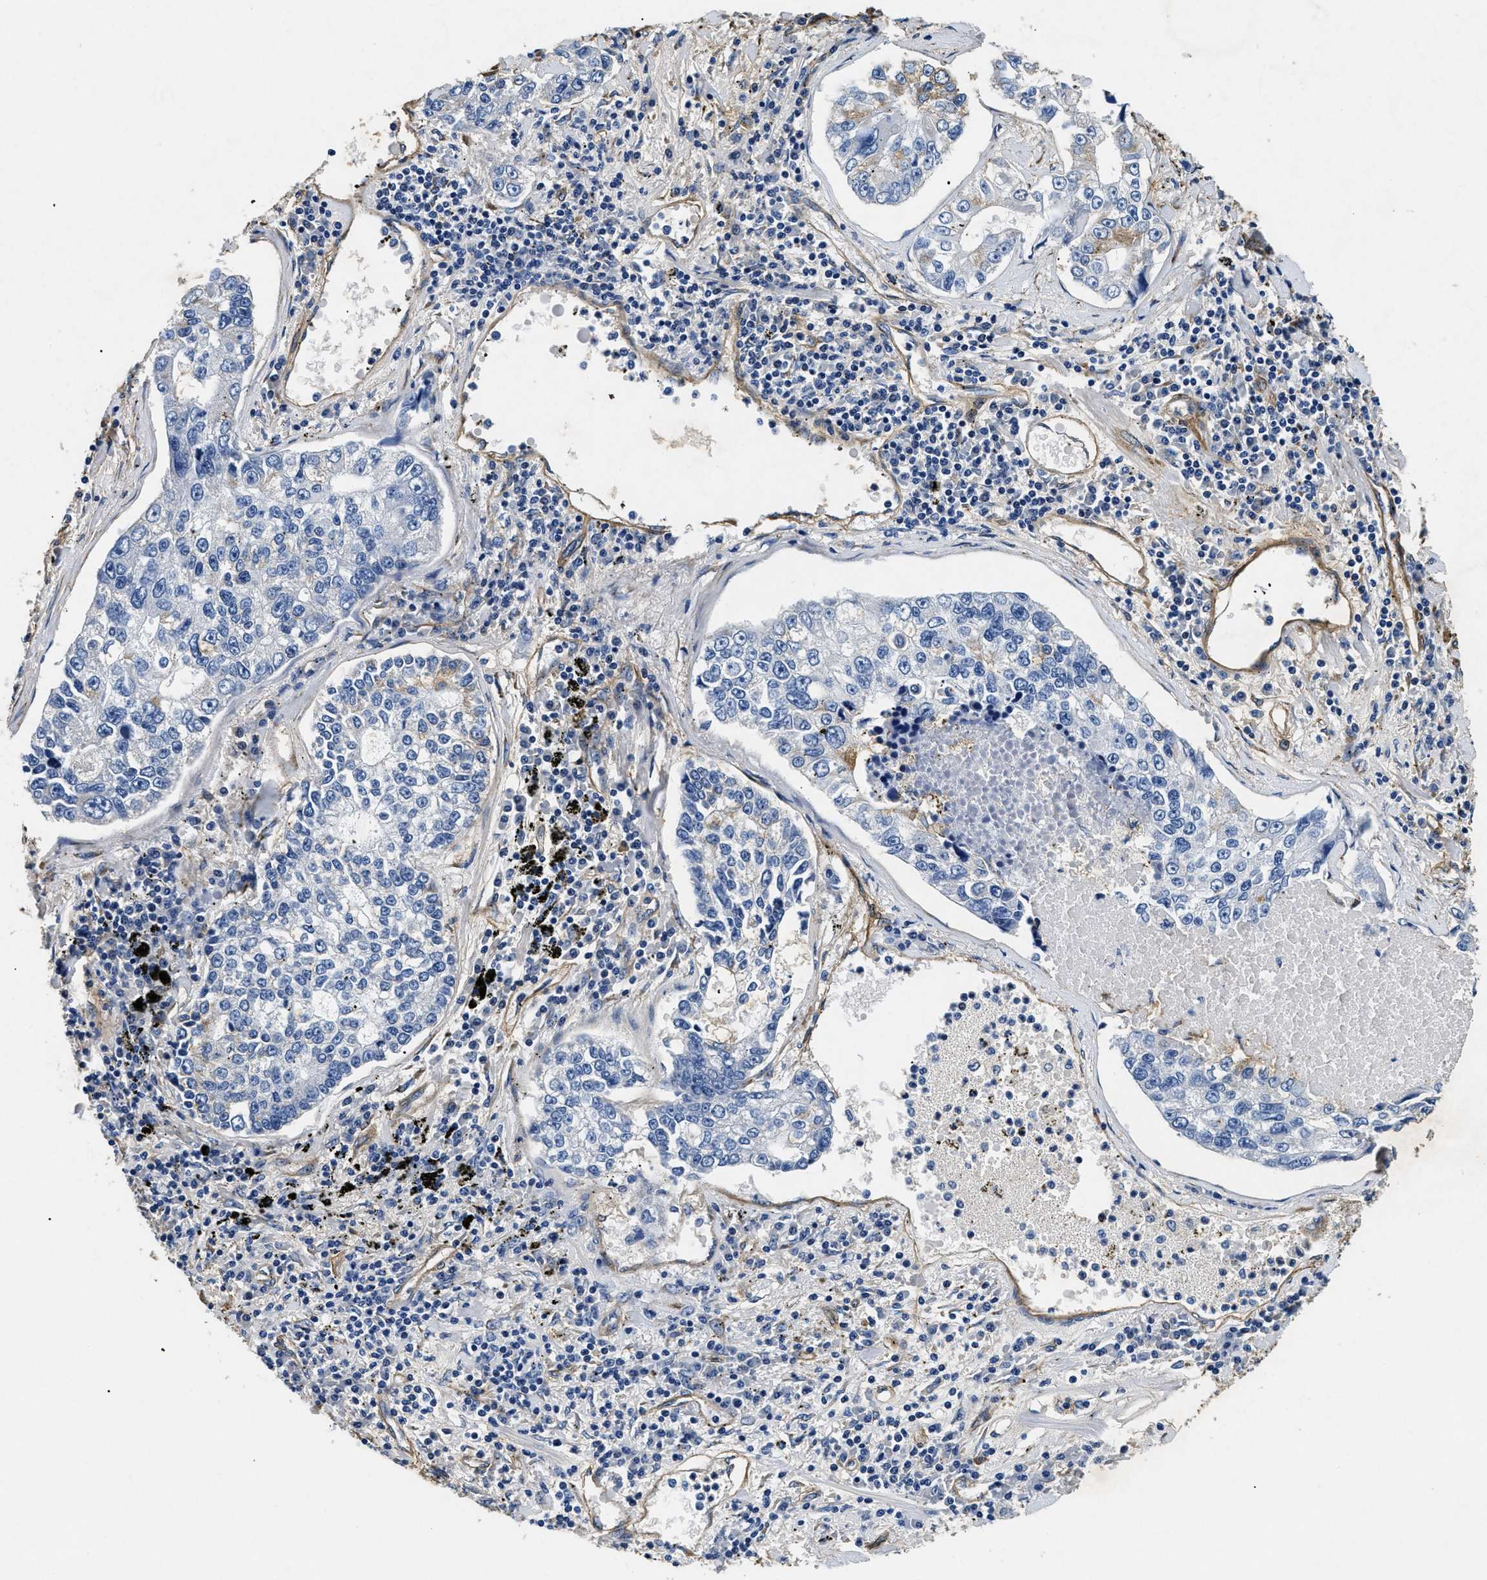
{"staining": {"intensity": "negative", "quantity": "none", "location": "none"}, "tissue": "lung cancer", "cell_type": "Tumor cells", "image_type": "cancer", "snomed": [{"axis": "morphology", "description": "Adenocarcinoma, NOS"}, {"axis": "topography", "description": "Lung"}], "caption": "Protein analysis of lung adenocarcinoma displays no significant positivity in tumor cells.", "gene": "LAMA3", "patient": {"sex": "male", "age": 49}}